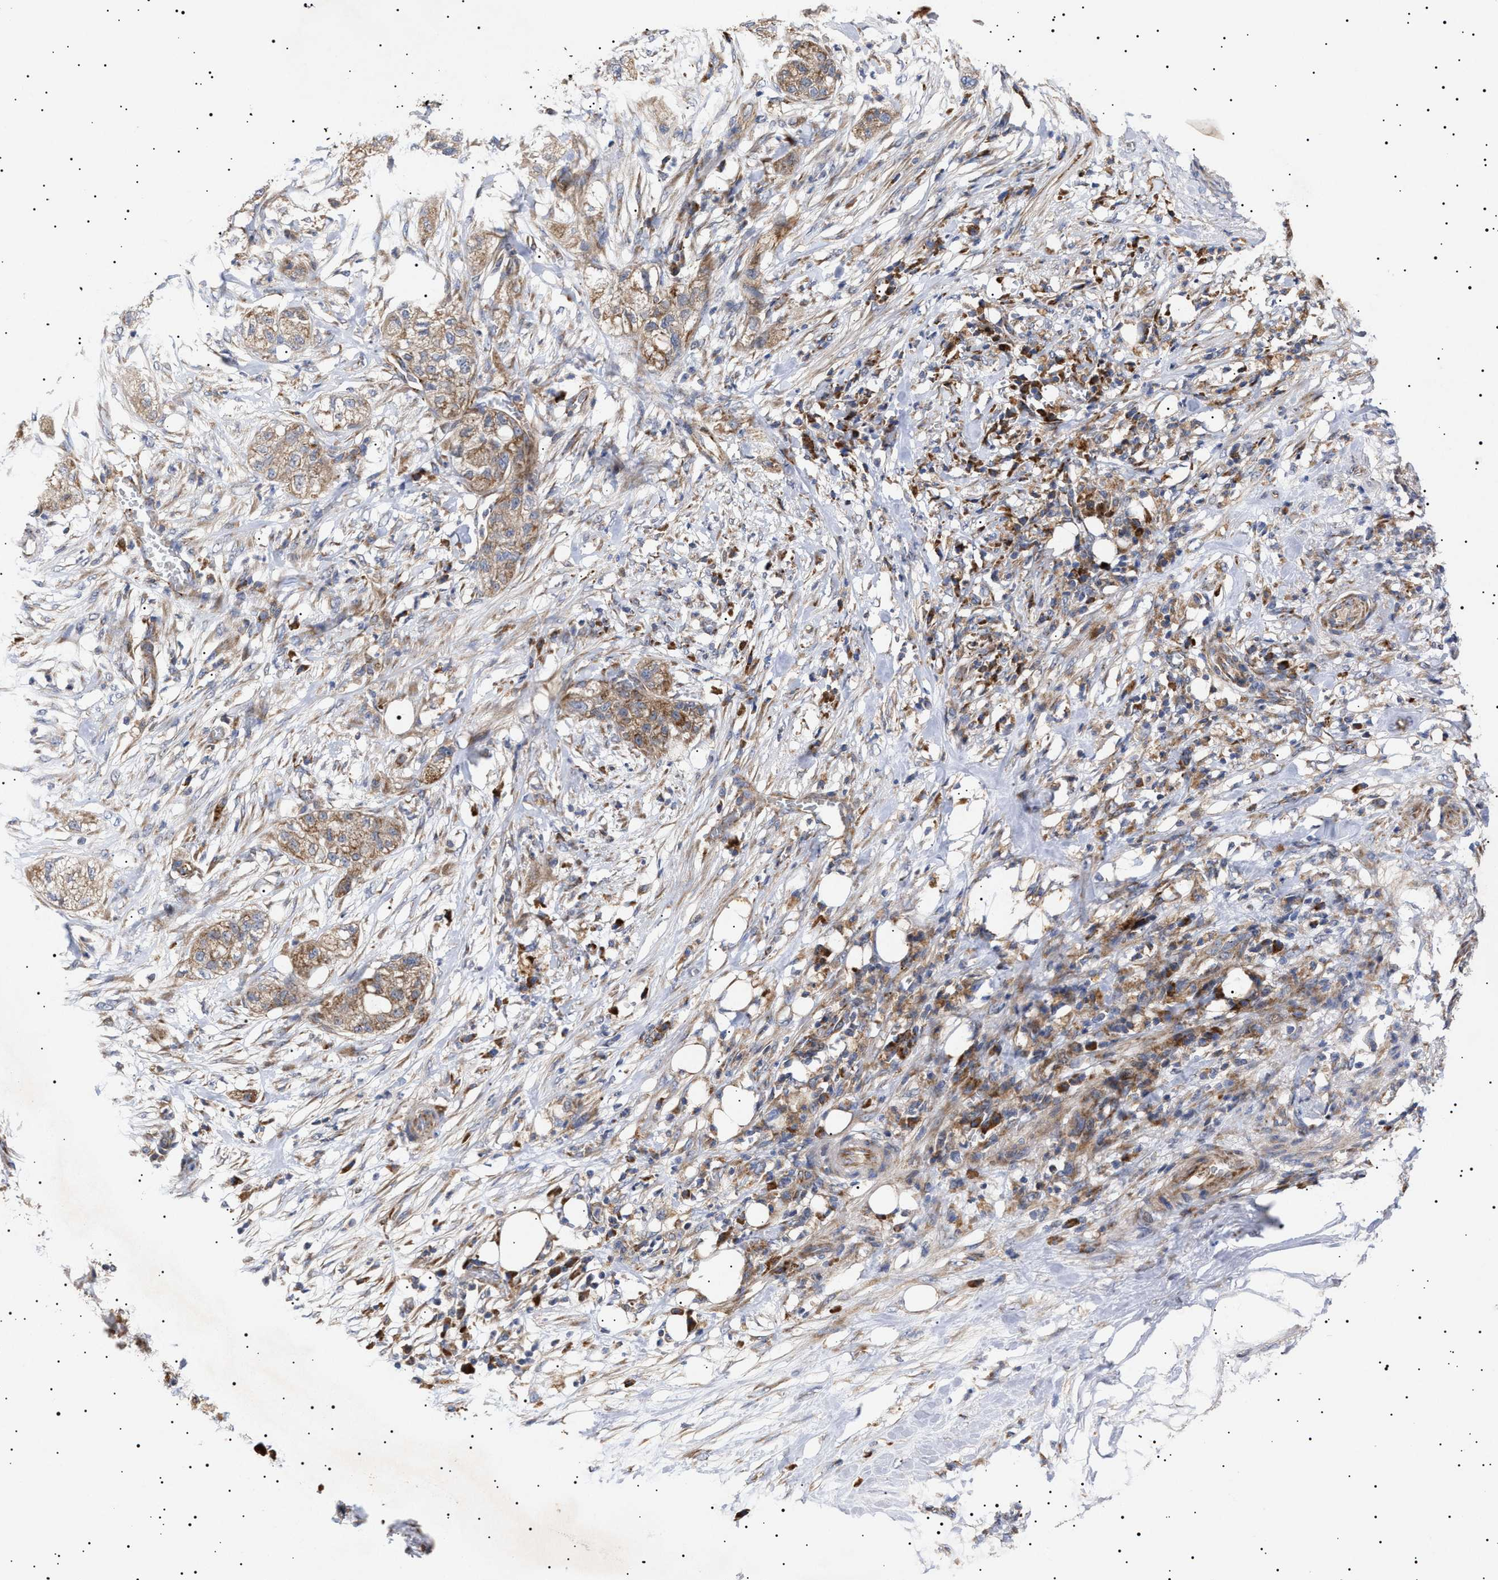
{"staining": {"intensity": "moderate", "quantity": ">75%", "location": "cytoplasmic/membranous"}, "tissue": "pancreatic cancer", "cell_type": "Tumor cells", "image_type": "cancer", "snomed": [{"axis": "morphology", "description": "Adenocarcinoma, NOS"}, {"axis": "topography", "description": "Pancreas"}], "caption": "Immunohistochemistry micrograph of human adenocarcinoma (pancreatic) stained for a protein (brown), which demonstrates medium levels of moderate cytoplasmic/membranous expression in approximately >75% of tumor cells.", "gene": "MRPL10", "patient": {"sex": "female", "age": 78}}